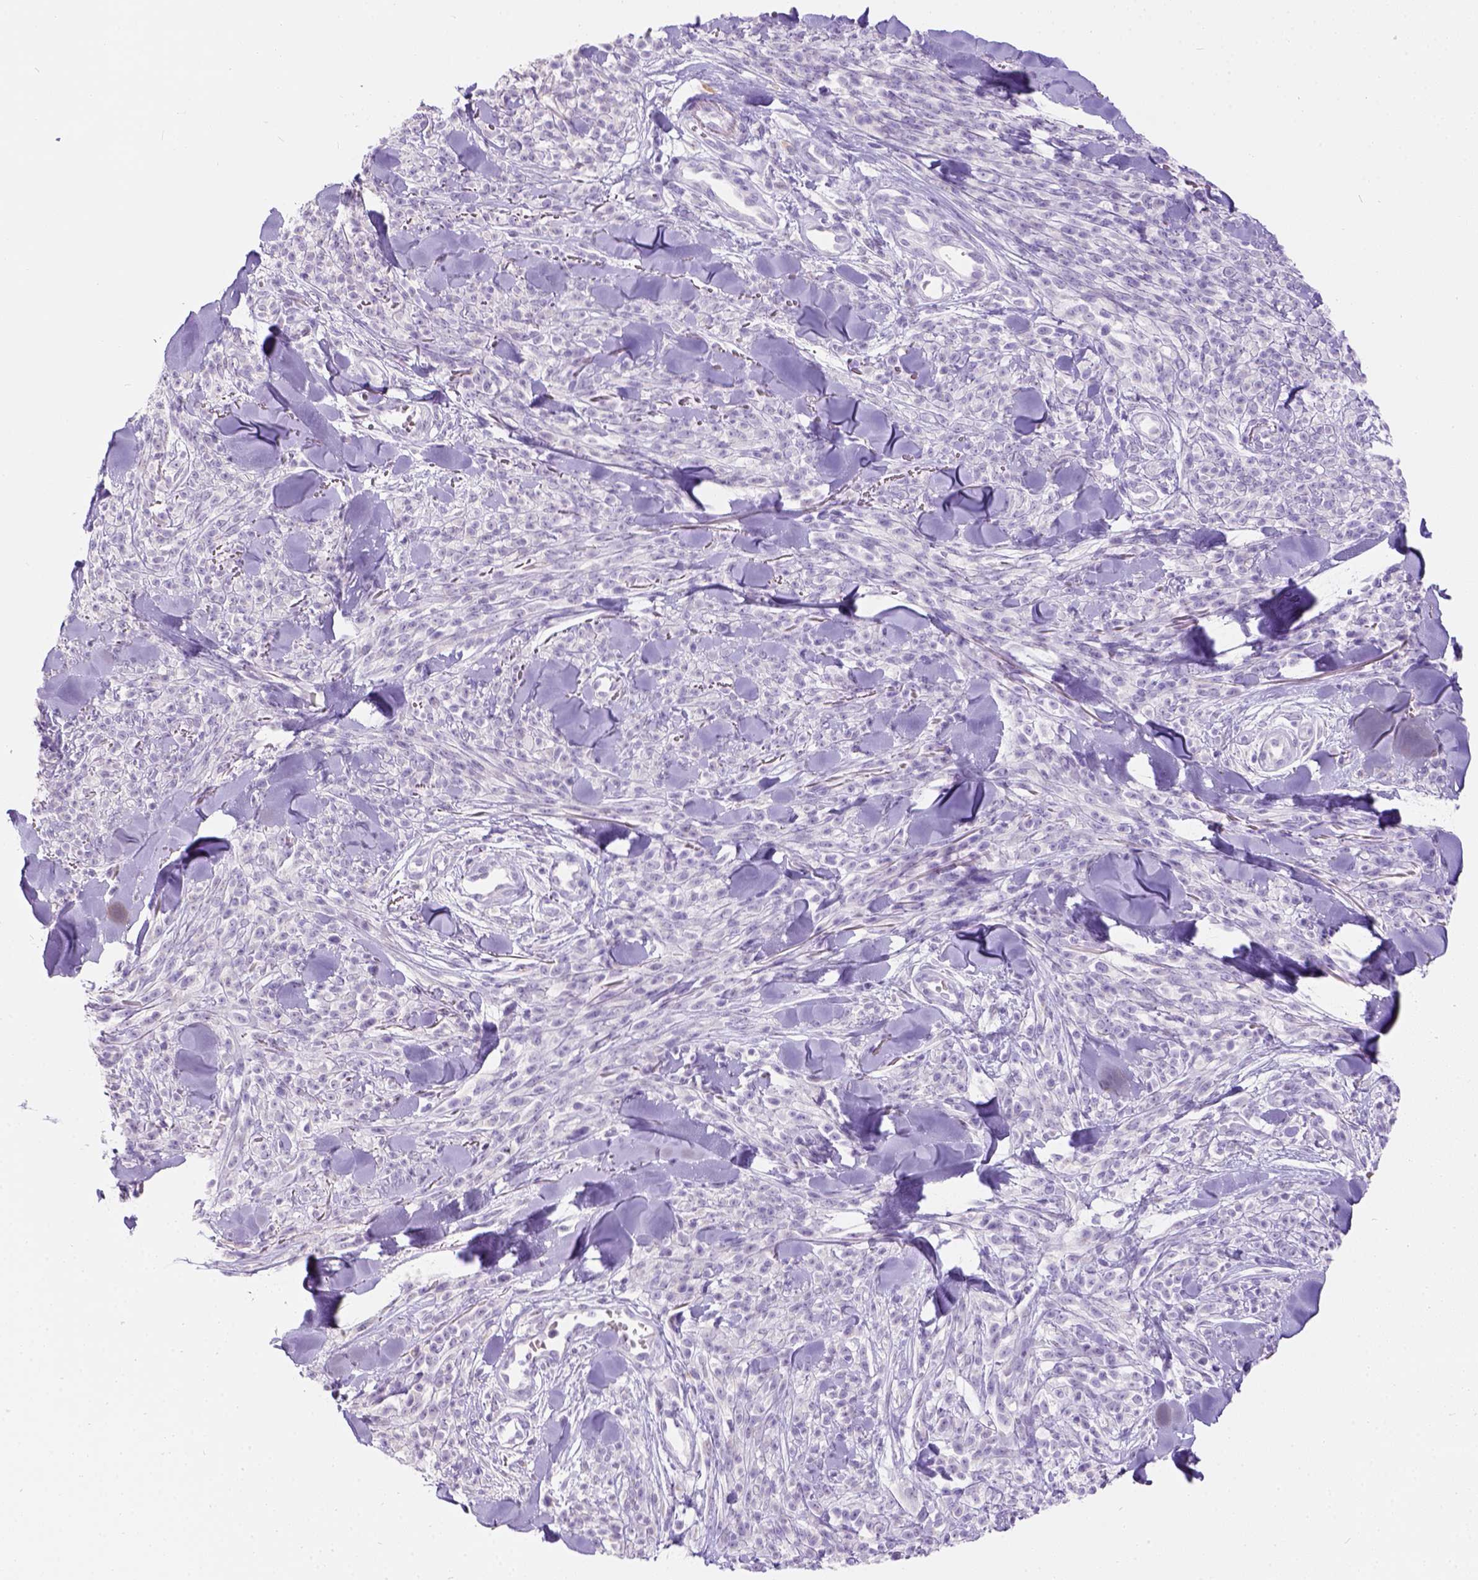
{"staining": {"intensity": "negative", "quantity": "none", "location": "none"}, "tissue": "melanoma", "cell_type": "Tumor cells", "image_type": "cancer", "snomed": [{"axis": "morphology", "description": "Malignant melanoma, NOS"}, {"axis": "topography", "description": "Skin"}, {"axis": "topography", "description": "Skin of trunk"}], "caption": "This micrograph is of melanoma stained with immunohistochemistry to label a protein in brown with the nuclei are counter-stained blue. There is no expression in tumor cells. (DAB (3,3'-diaminobenzidine) IHC visualized using brightfield microscopy, high magnification).", "gene": "PHF7", "patient": {"sex": "male", "age": 74}}